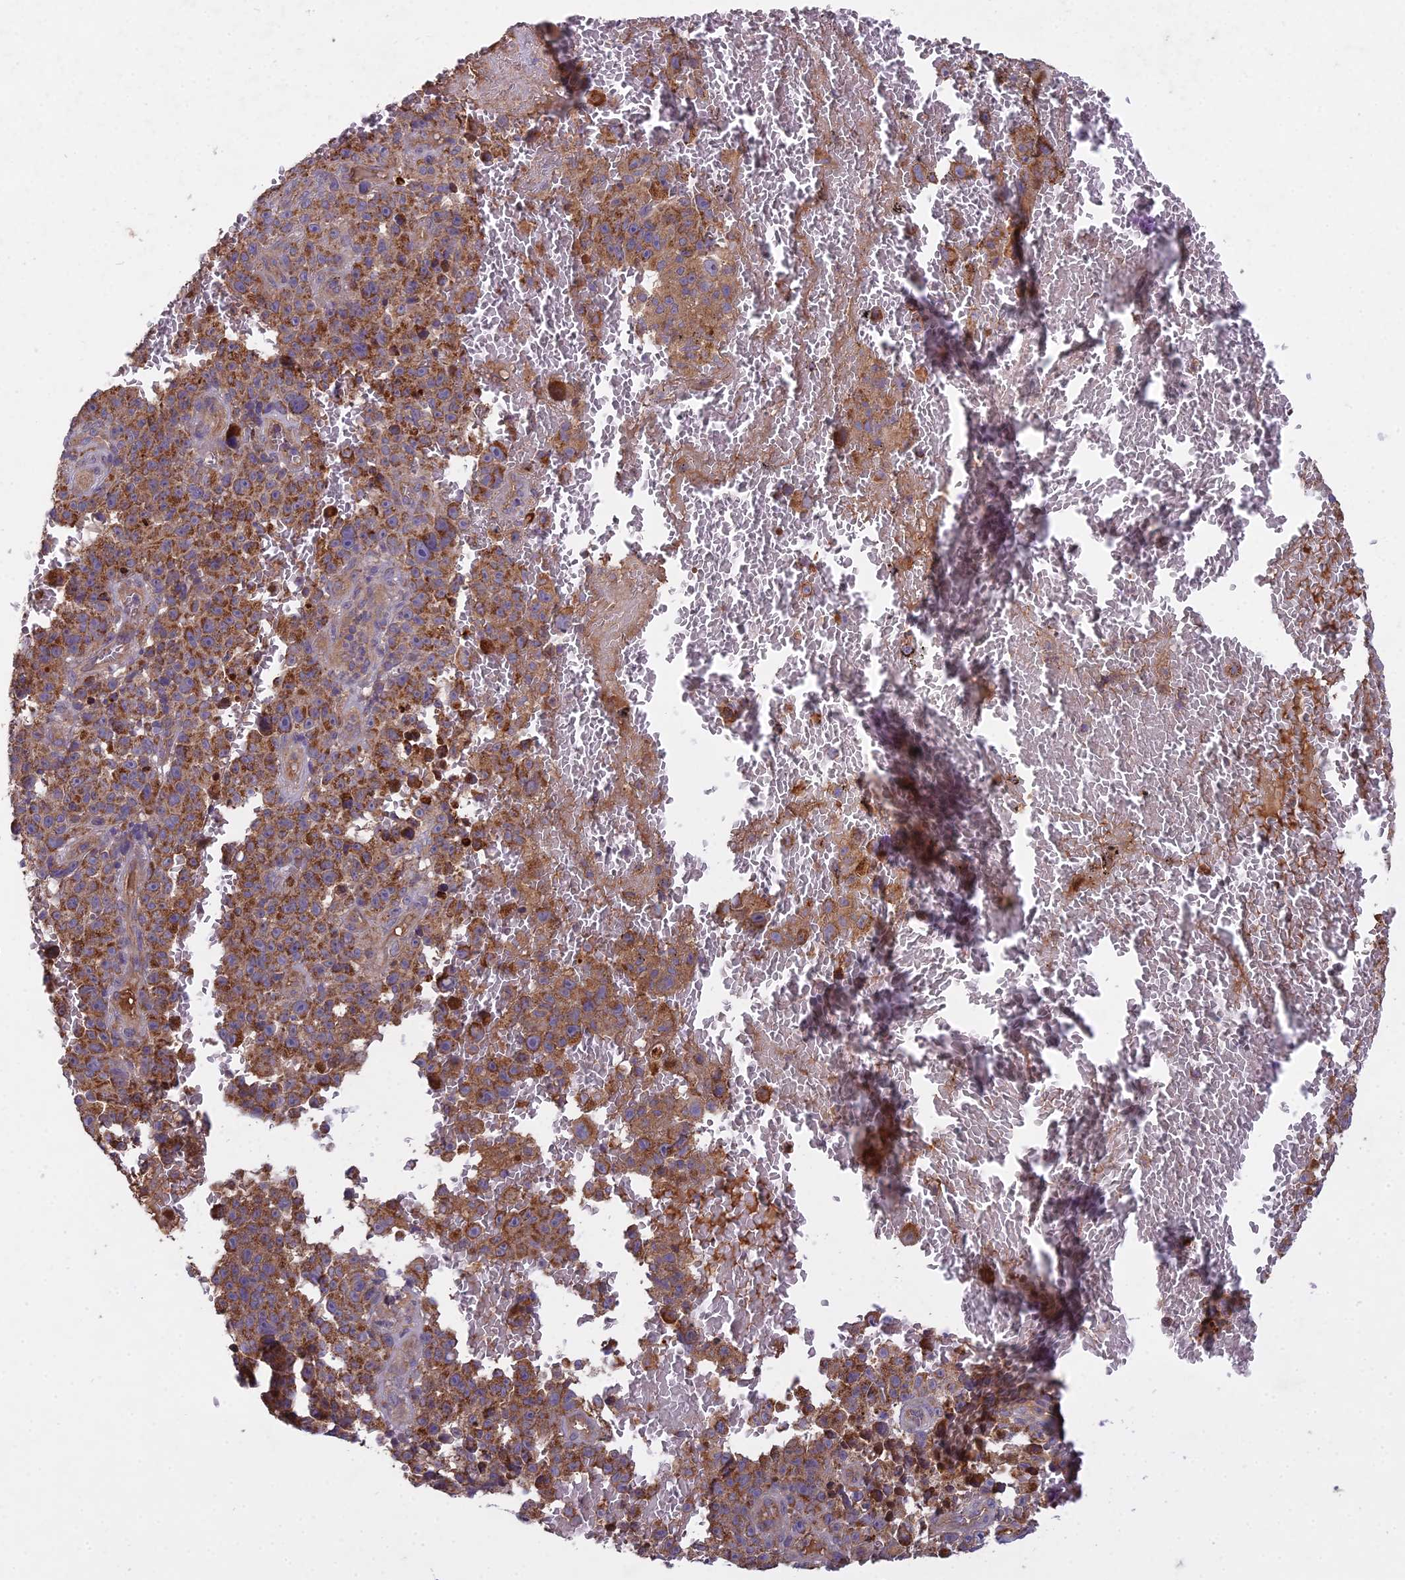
{"staining": {"intensity": "strong", "quantity": ">75%", "location": "cytoplasmic/membranous"}, "tissue": "melanoma", "cell_type": "Tumor cells", "image_type": "cancer", "snomed": [{"axis": "morphology", "description": "Malignant melanoma, NOS"}, {"axis": "topography", "description": "Skin"}], "caption": "Protein analysis of malignant melanoma tissue shows strong cytoplasmic/membranous positivity in about >75% of tumor cells. Using DAB (3,3'-diaminobenzidine) (brown) and hematoxylin (blue) stains, captured at high magnification using brightfield microscopy.", "gene": "CCDC167", "patient": {"sex": "female", "age": 82}}